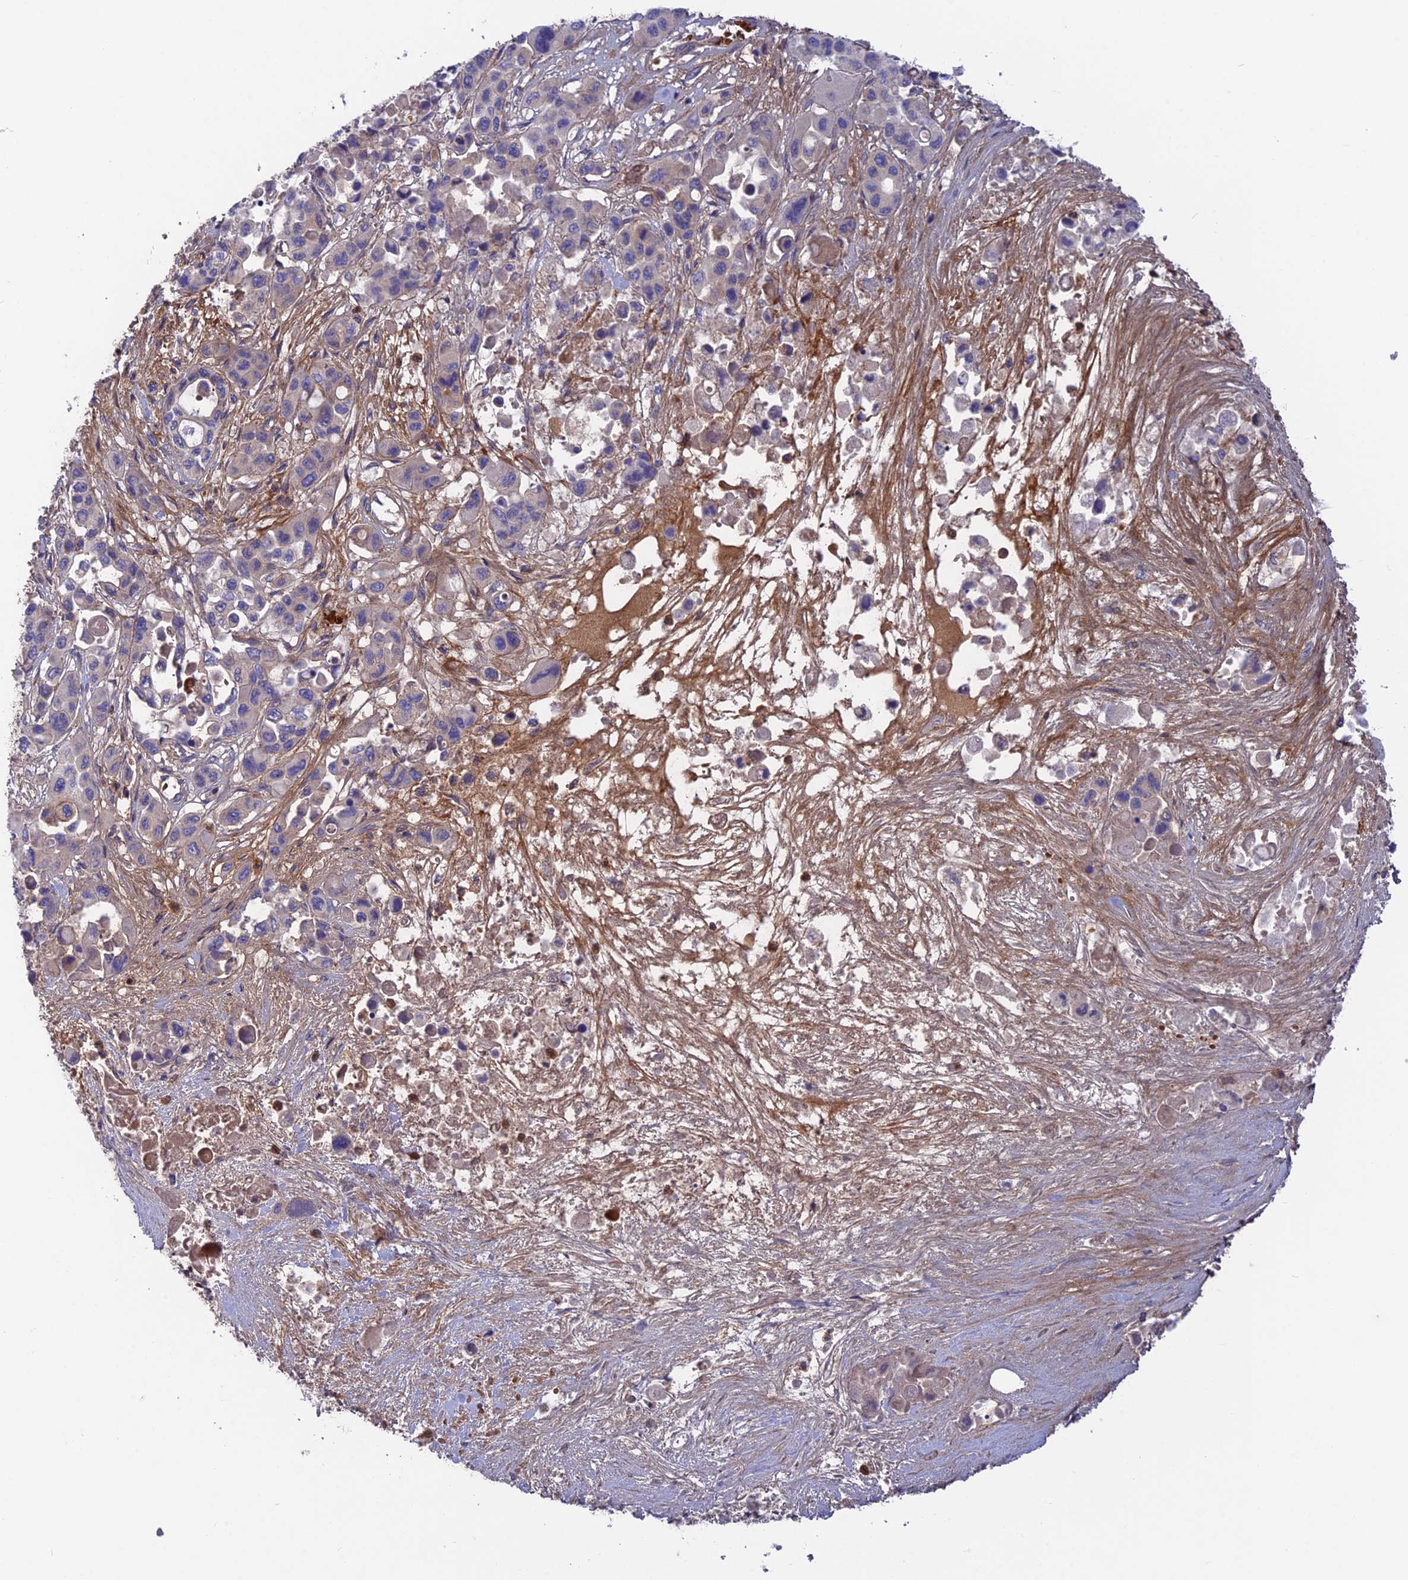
{"staining": {"intensity": "negative", "quantity": "none", "location": "none"}, "tissue": "pancreatic cancer", "cell_type": "Tumor cells", "image_type": "cancer", "snomed": [{"axis": "morphology", "description": "Adenocarcinoma, NOS"}, {"axis": "topography", "description": "Pancreas"}], "caption": "This is a histopathology image of immunohistochemistry (IHC) staining of pancreatic cancer (adenocarcinoma), which shows no expression in tumor cells.", "gene": "CPNE7", "patient": {"sex": "male", "age": 92}}